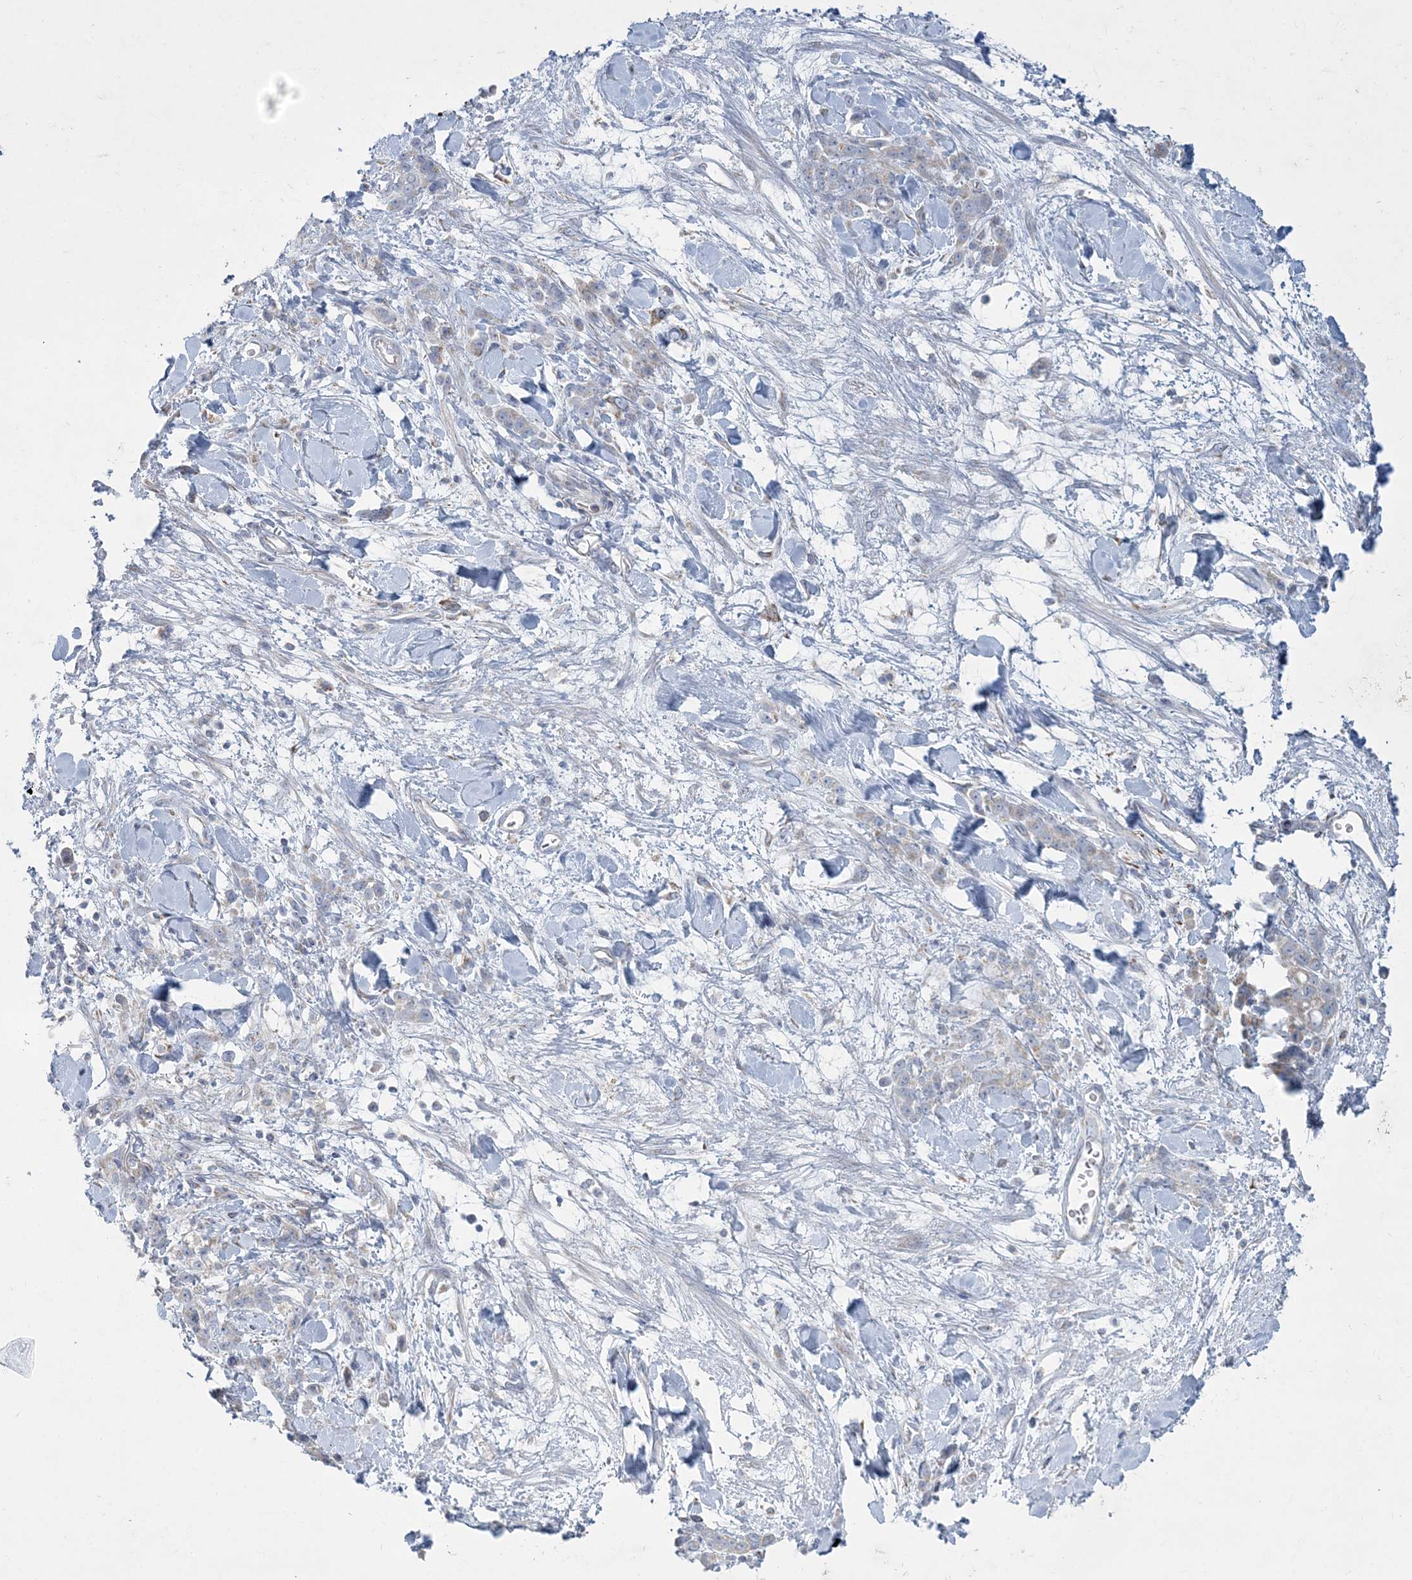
{"staining": {"intensity": "weak", "quantity": "<25%", "location": "cytoplasmic/membranous"}, "tissue": "stomach cancer", "cell_type": "Tumor cells", "image_type": "cancer", "snomed": [{"axis": "morphology", "description": "Normal tissue, NOS"}, {"axis": "morphology", "description": "Adenocarcinoma, NOS"}, {"axis": "topography", "description": "Stomach"}], "caption": "DAB immunohistochemical staining of human stomach cancer reveals no significant positivity in tumor cells.", "gene": "TBC1D7", "patient": {"sex": "male", "age": 82}}